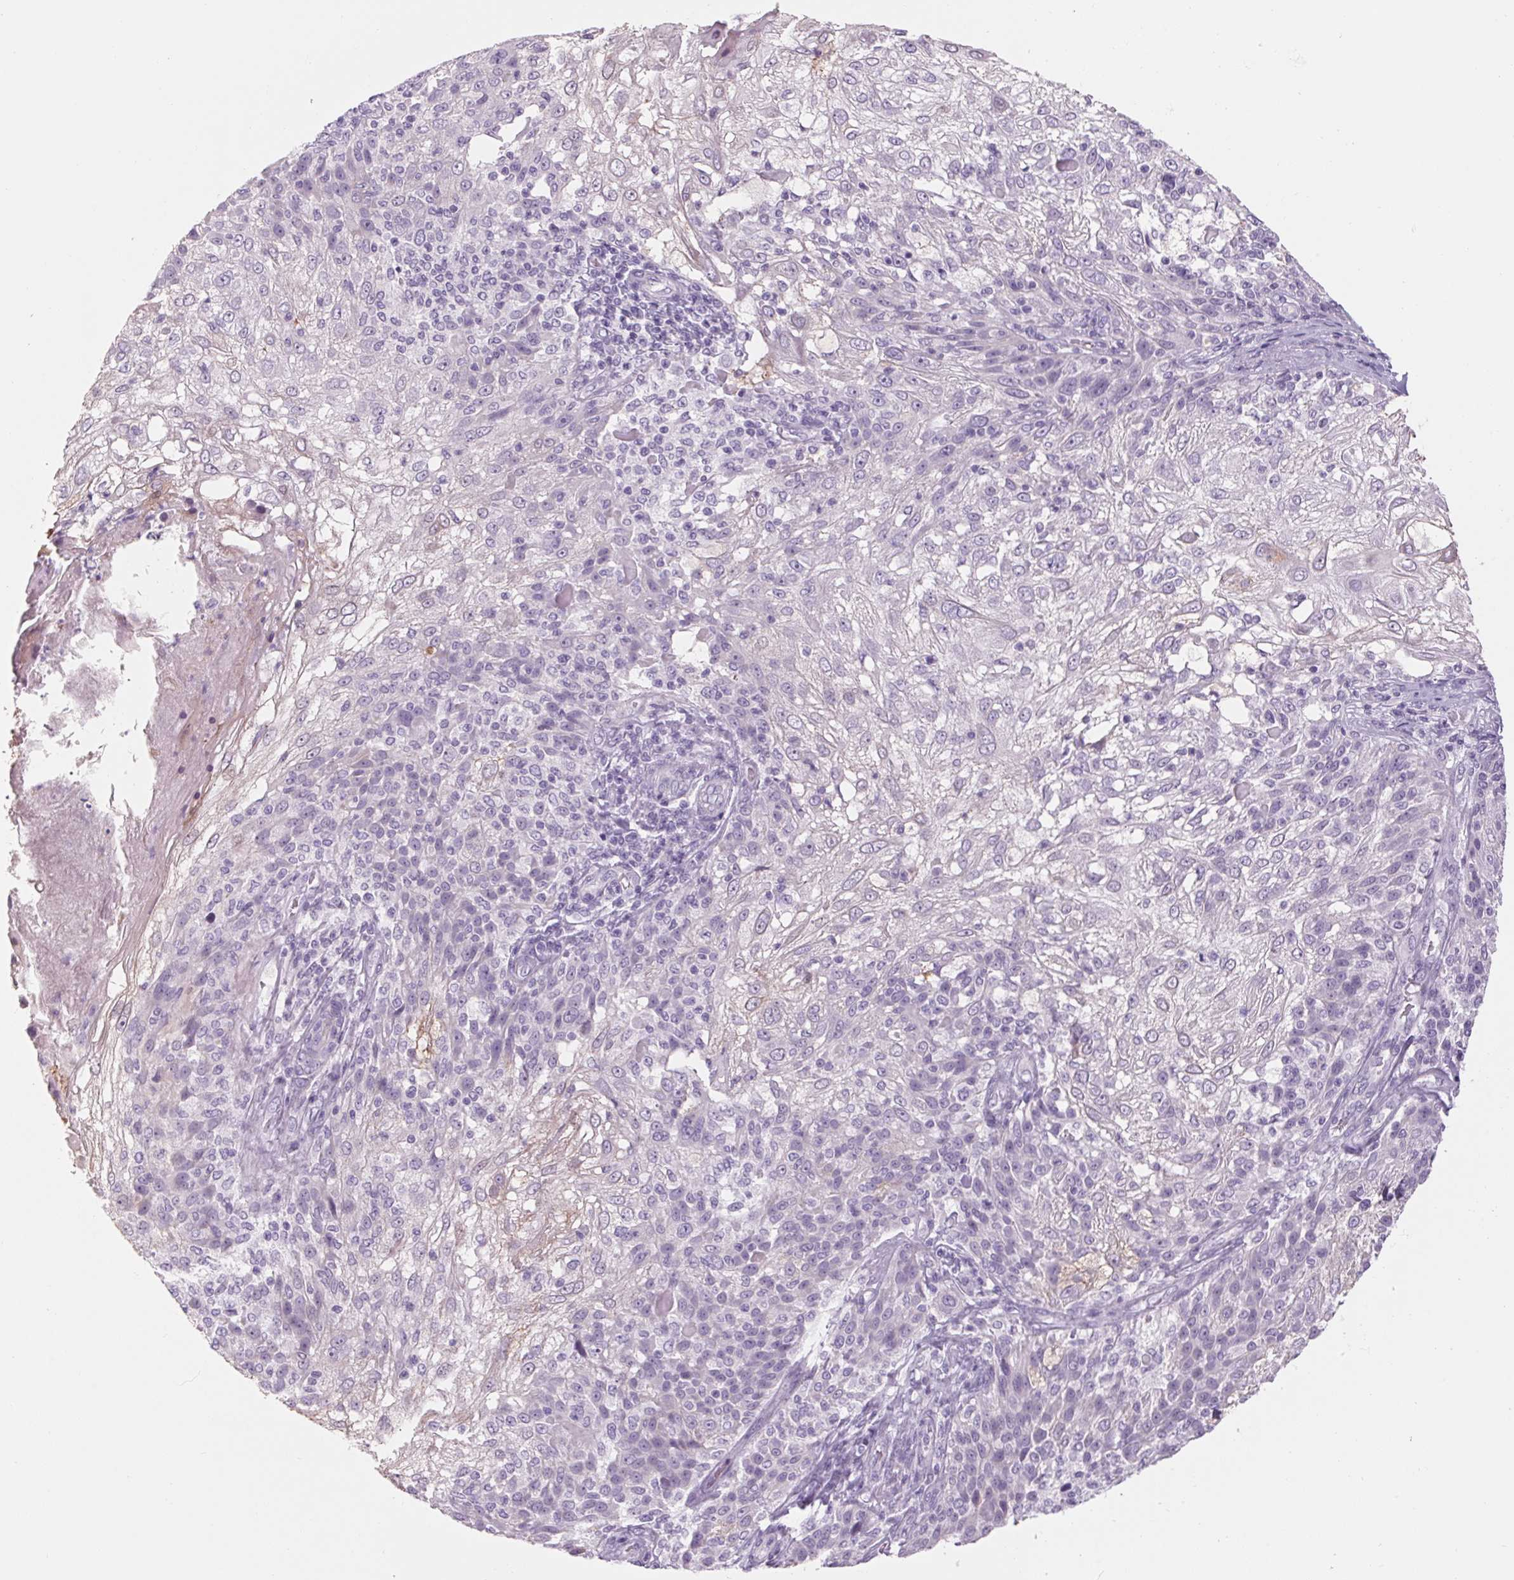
{"staining": {"intensity": "negative", "quantity": "none", "location": "none"}, "tissue": "skin cancer", "cell_type": "Tumor cells", "image_type": "cancer", "snomed": [{"axis": "morphology", "description": "Normal tissue, NOS"}, {"axis": "morphology", "description": "Squamous cell carcinoma, NOS"}, {"axis": "topography", "description": "Skin"}], "caption": "The photomicrograph demonstrates no staining of tumor cells in skin cancer.", "gene": "RPTN", "patient": {"sex": "female", "age": 83}}